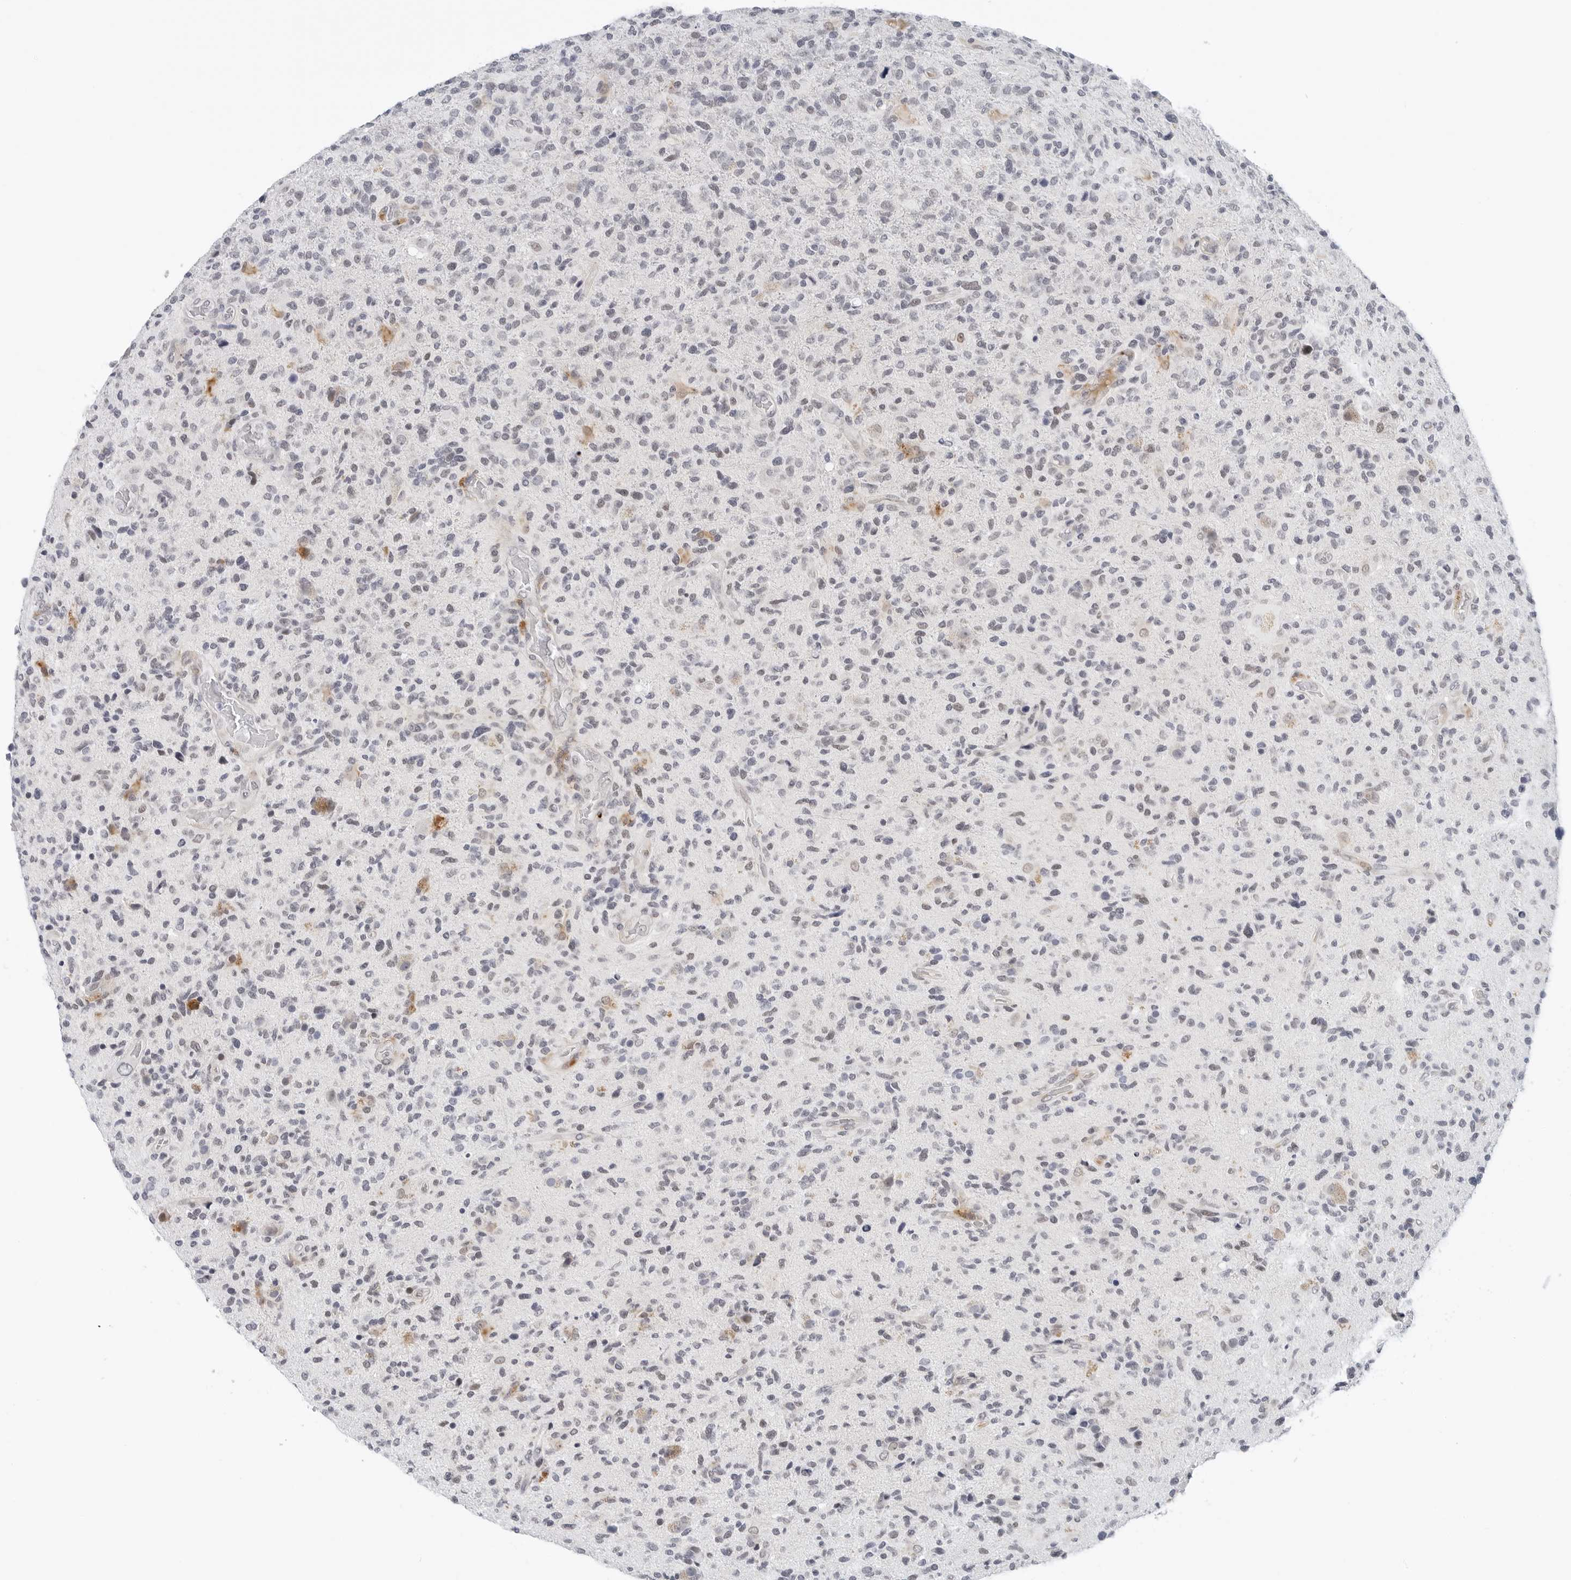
{"staining": {"intensity": "negative", "quantity": "none", "location": "none"}, "tissue": "glioma", "cell_type": "Tumor cells", "image_type": "cancer", "snomed": [{"axis": "morphology", "description": "Glioma, malignant, High grade"}, {"axis": "topography", "description": "Brain"}], "caption": "High power microscopy micrograph of an immunohistochemistry image of glioma, revealing no significant staining in tumor cells.", "gene": "TSEN2", "patient": {"sex": "male", "age": 72}}